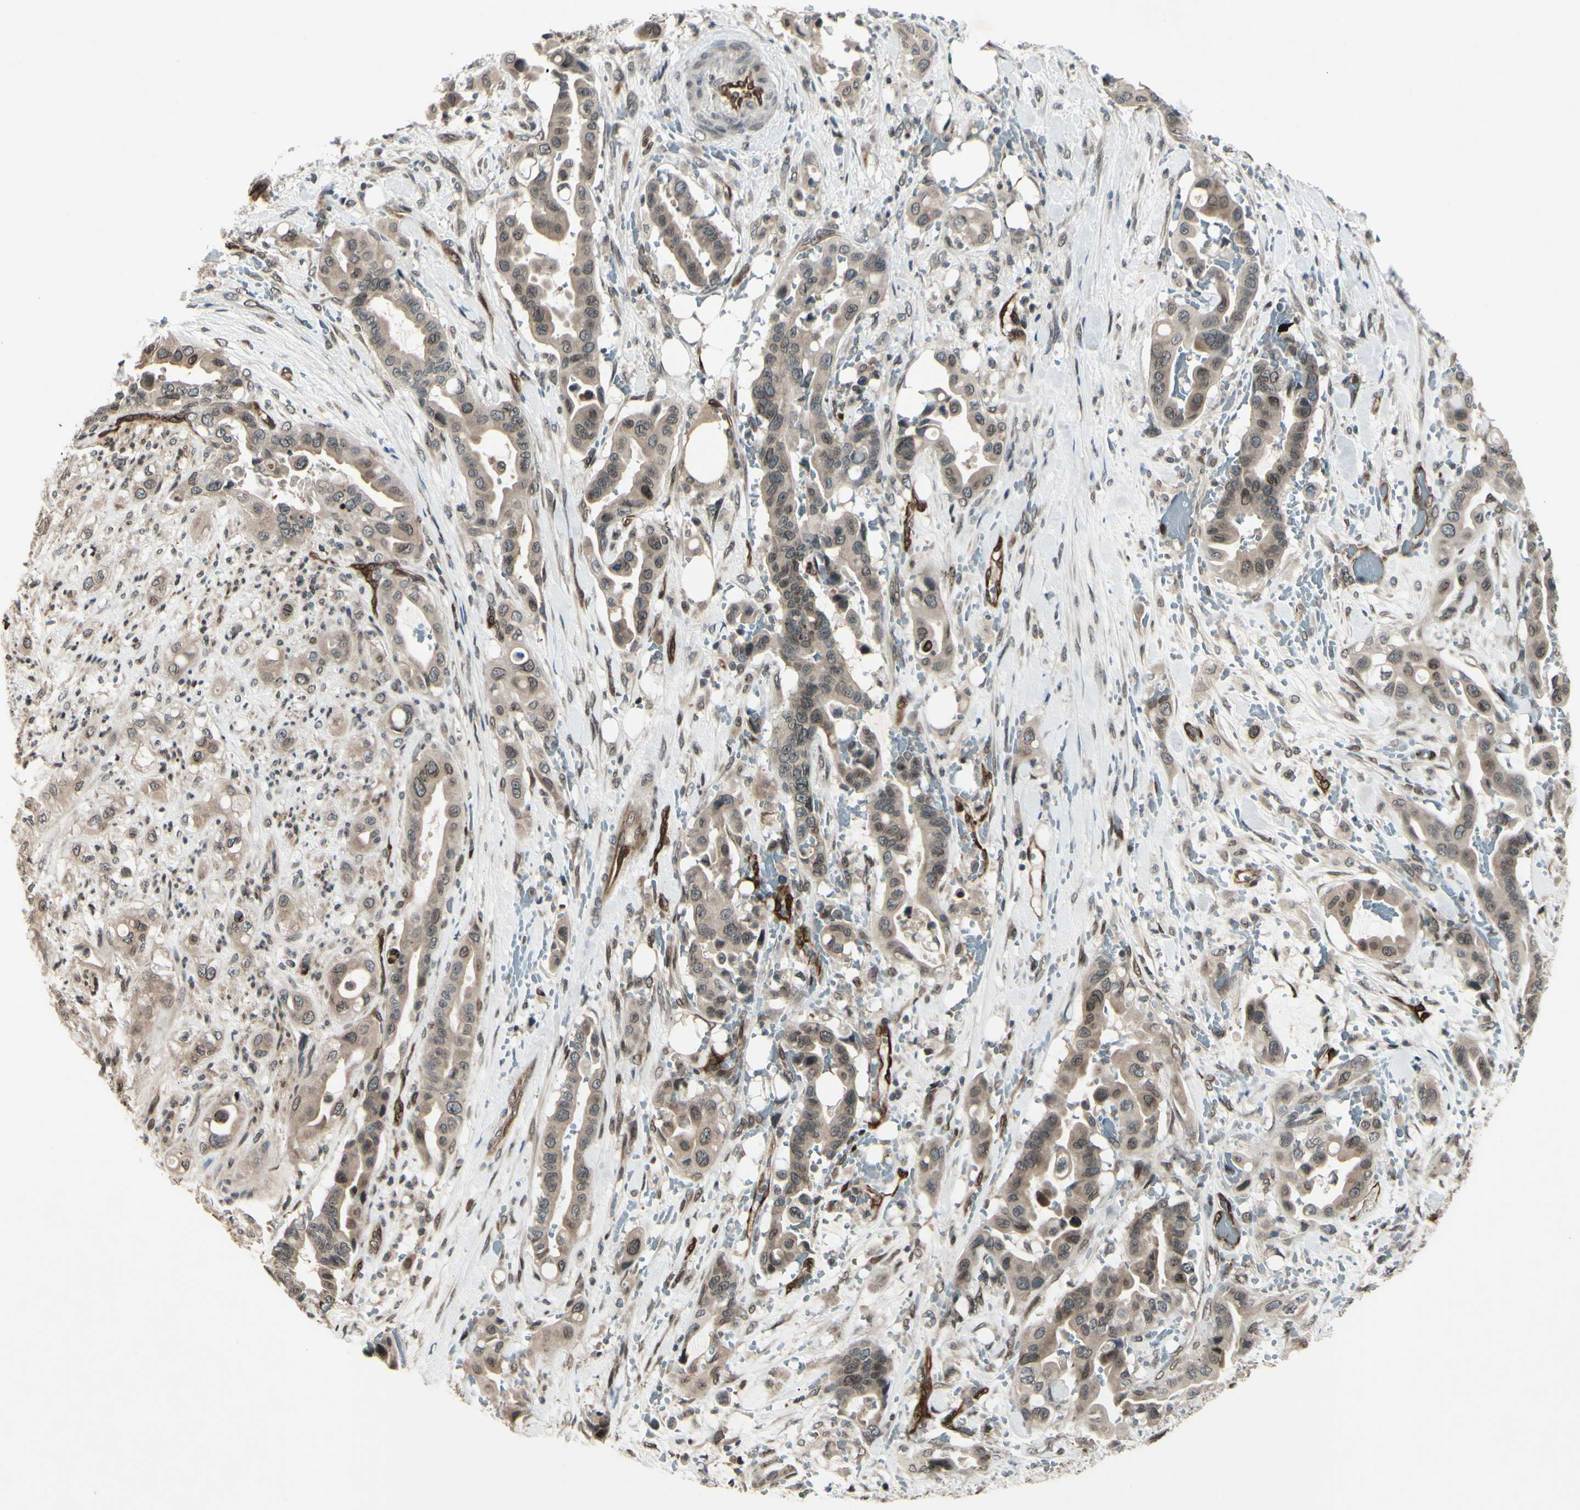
{"staining": {"intensity": "weak", "quantity": ">75%", "location": "cytoplasmic/membranous,nuclear"}, "tissue": "liver cancer", "cell_type": "Tumor cells", "image_type": "cancer", "snomed": [{"axis": "morphology", "description": "Cholangiocarcinoma"}, {"axis": "topography", "description": "Liver"}], "caption": "Cholangiocarcinoma (liver) tissue displays weak cytoplasmic/membranous and nuclear positivity in approximately >75% of tumor cells, visualized by immunohistochemistry. The staining was performed using DAB, with brown indicating positive protein expression. Nuclei are stained blue with hematoxylin.", "gene": "MLF2", "patient": {"sex": "female", "age": 61}}